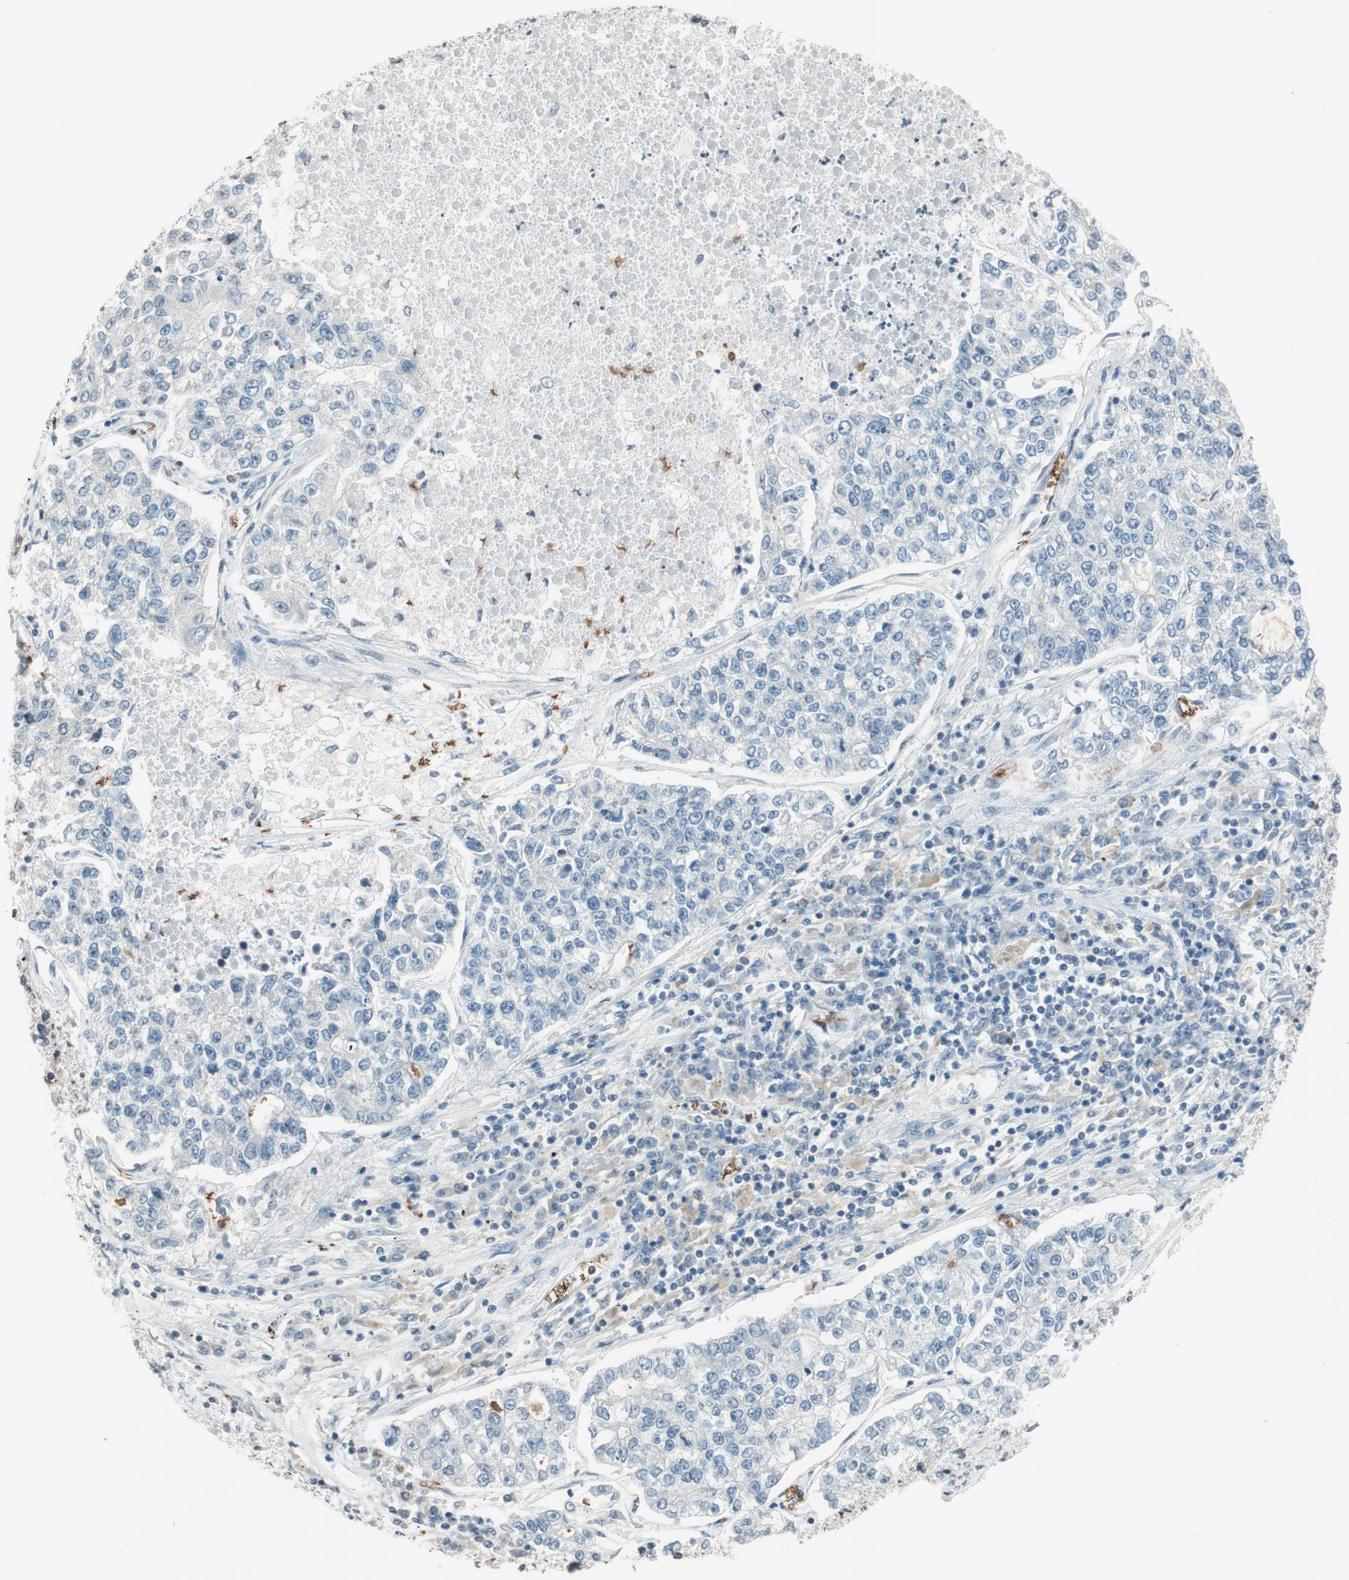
{"staining": {"intensity": "negative", "quantity": "none", "location": "none"}, "tissue": "lung cancer", "cell_type": "Tumor cells", "image_type": "cancer", "snomed": [{"axis": "morphology", "description": "Adenocarcinoma, NOS"}, {"axis": "topography", "description": "Lung"}], "caption": "This micrograph is of lung adenocarcinoma stained with immunohistochemistry (IHC) to label a protein in brown with the nuclei are counter-stained blue. There is no expression in tumor cells.", "gene": "GYPC", "patient": {"sex": "male", "age": 49}}